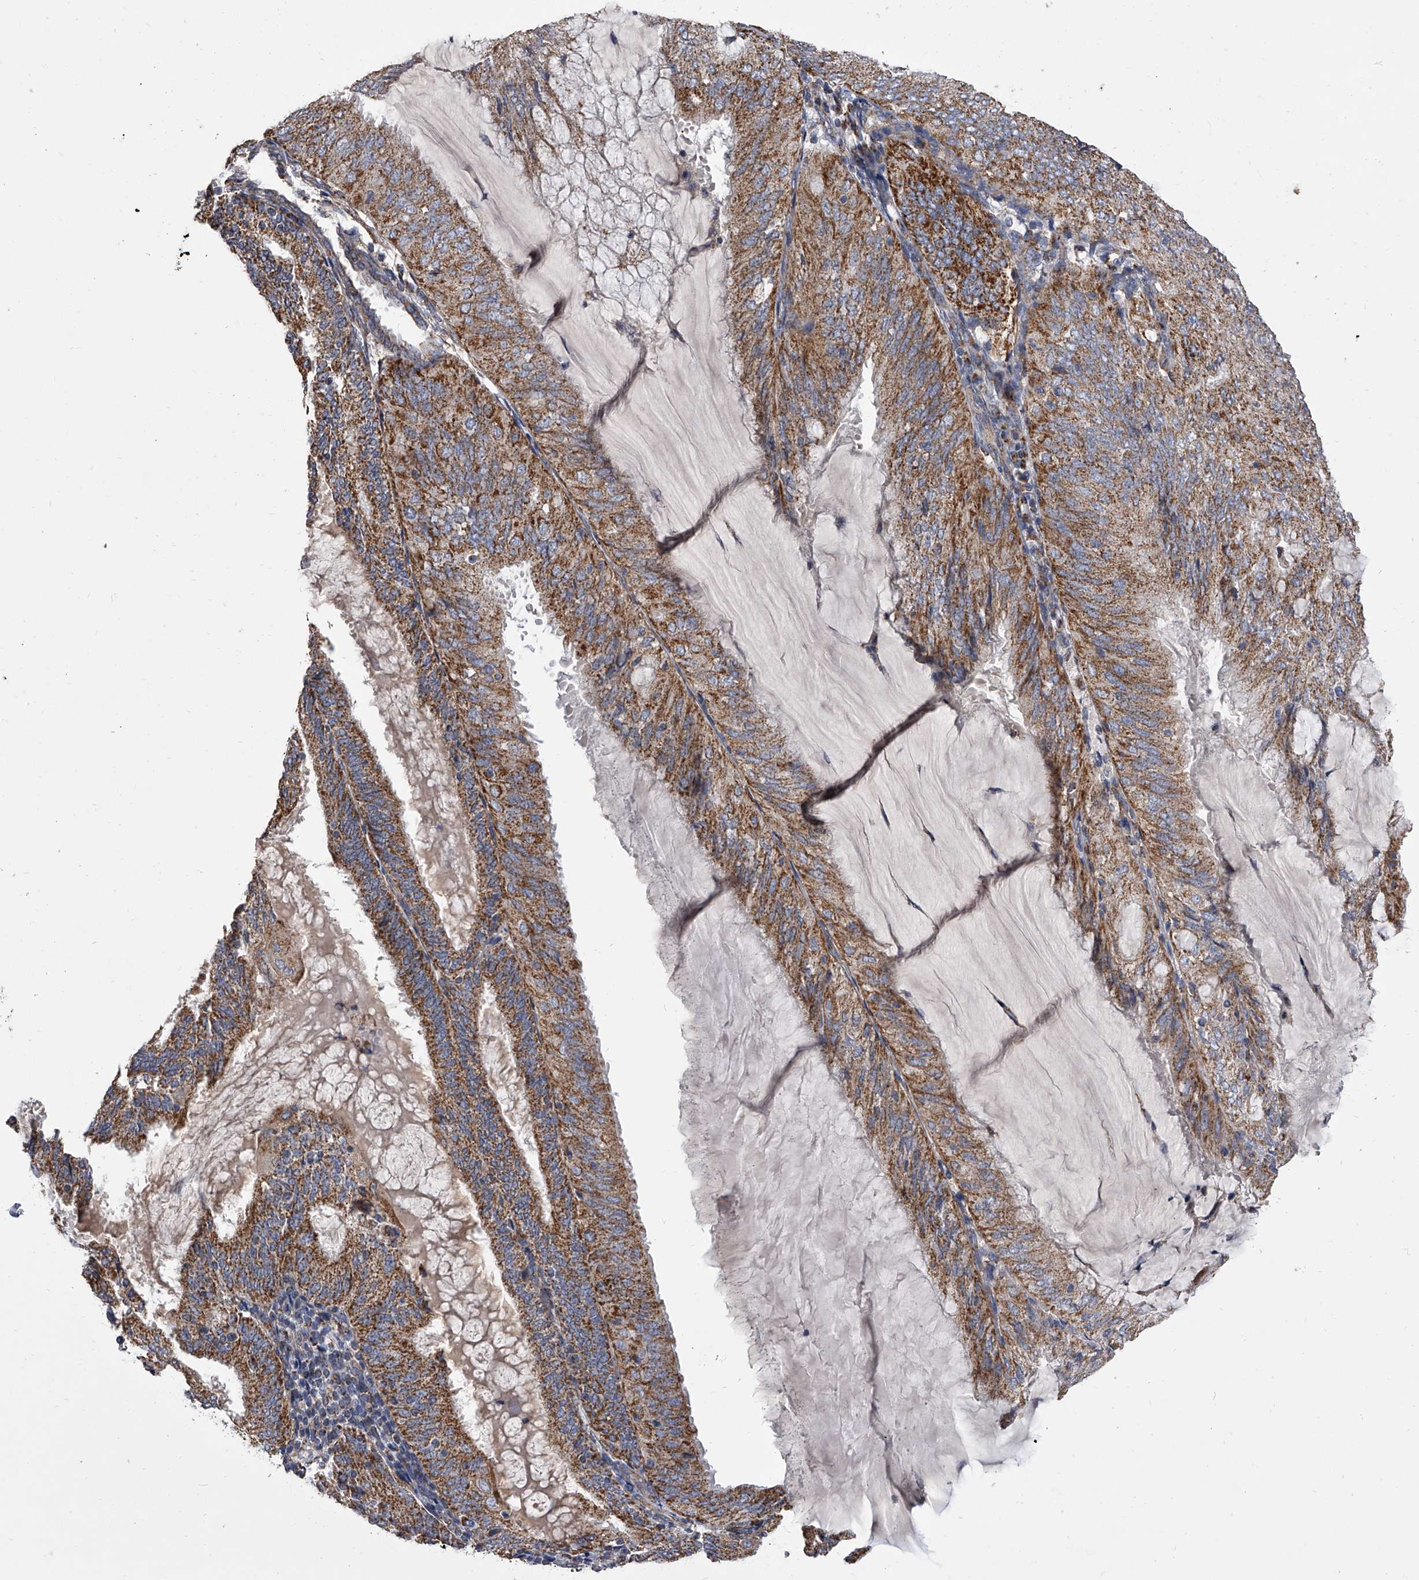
{"staining": {"intensity": "strong", "quantity": ">75%", "location": "cytoplasmic/membranous"}, "tissue": "endometrial cancer", "cell_type": "Tumor cells", "image_type": "cancer", "snomed": [{"axis": "morphology", "description": "Adenocarcinoma, NOS"}, {"axis": "topography", "description": "Endometrium"}], "caption": "This histopathology image reveals immunohistochemistry staining of endometrial cancer, with high strong cytoplasmic/membranous positivity in approximately >75% of tumor cells.", "gene": "MRPL28", "patient": {"sex": "female", "age": 81}}